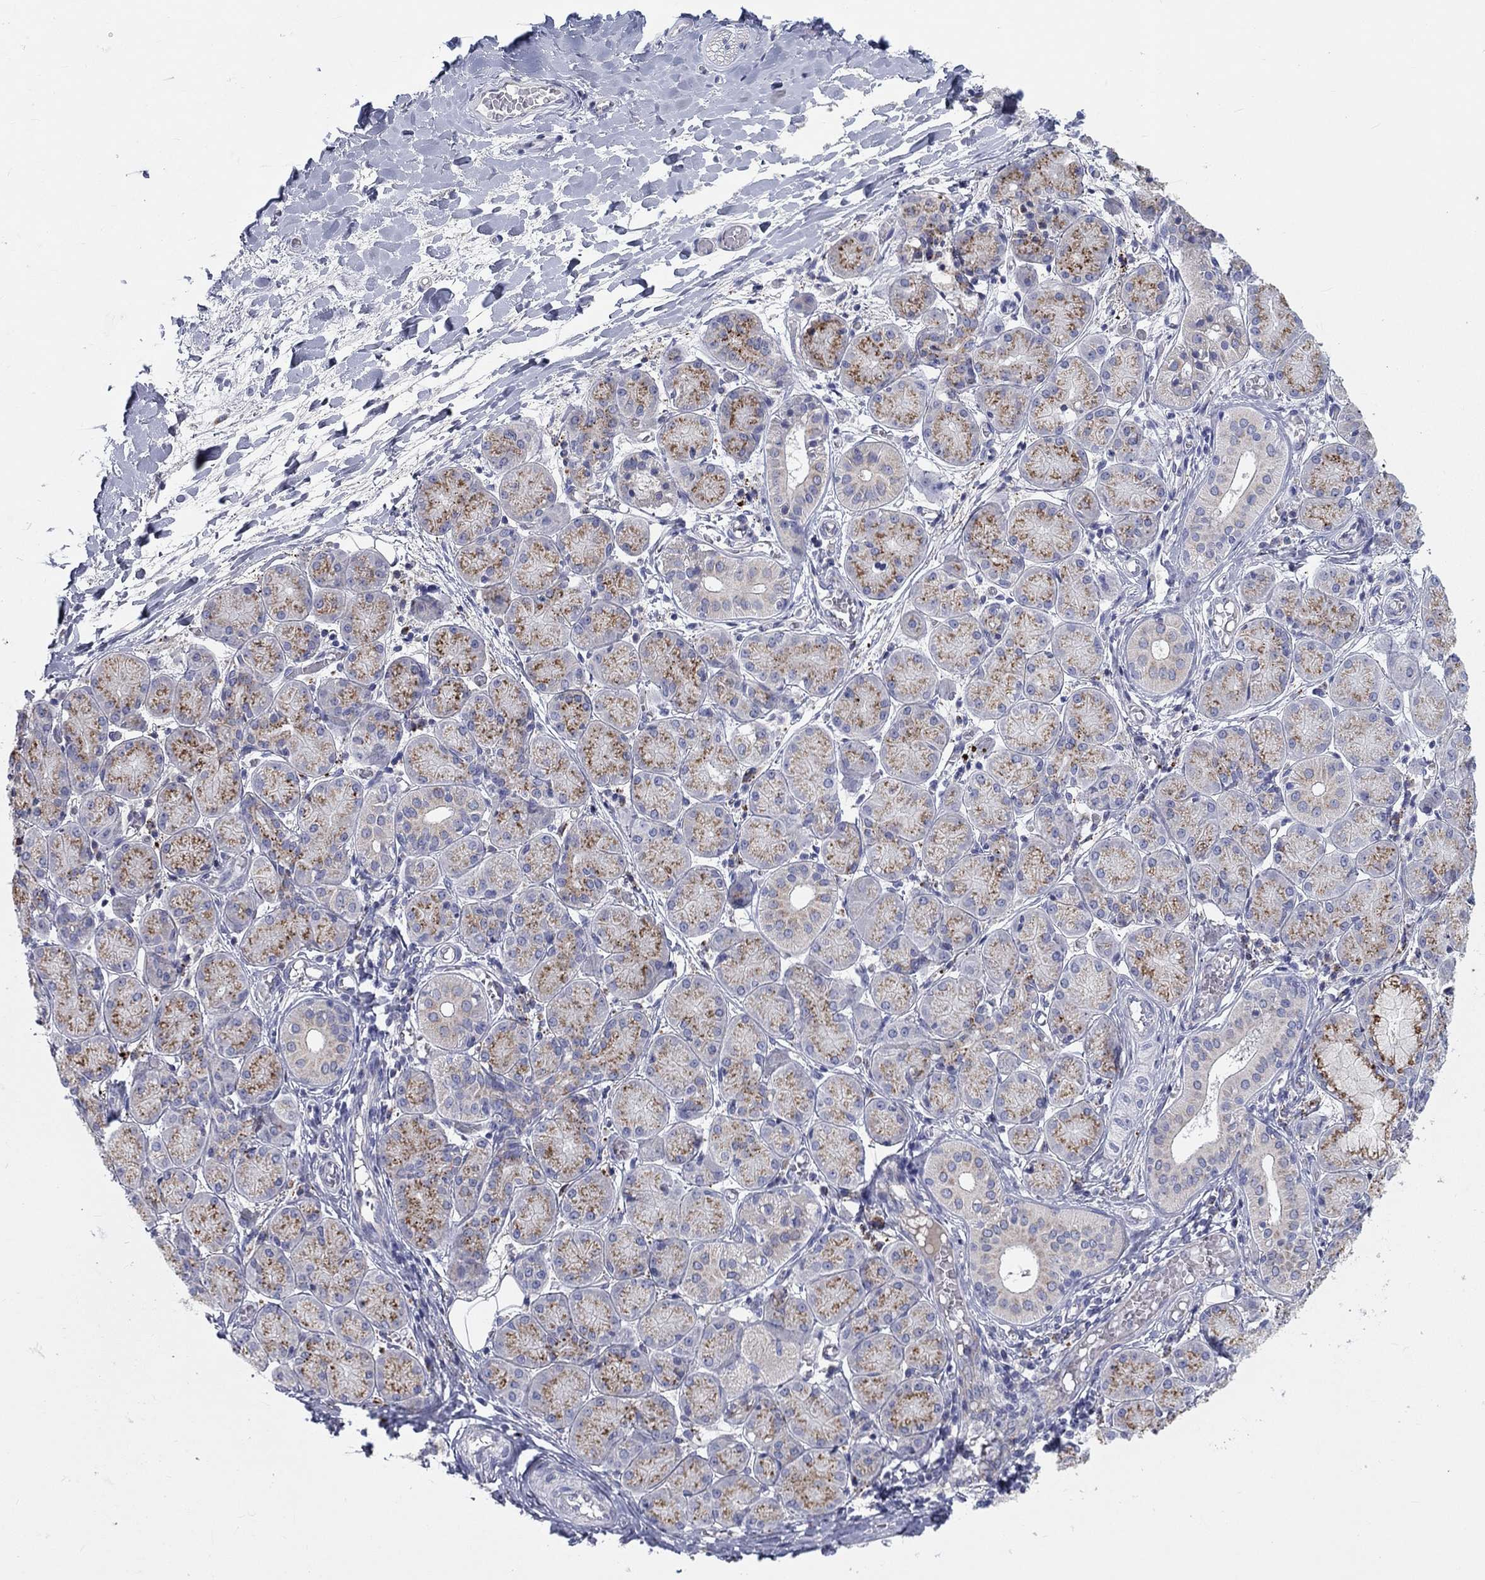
{"staining": {"intensity": "moderate", "quantity": ">75%", "location": "cytoplasmic/membranous"}, "tissue": "salivary gland", "cell_type": "Glandular cells", "image_type": "normal", "snomed": [{"axis": "morphology", "description": "Normal tissue, NOS"}, {"axis": "topography", "description": "Salivary gland"}, {"axis": "topography", "description": "Peripheral nerve tissue"}], "caption": "DAB immunohistochemical staining of normal human salivary gland demonstrates moderate cytoplasmic/membranous protein staining in about >75% of glandular cells.", "gene": "BCO2", "patient": {"sex": "female", "age": 24}}